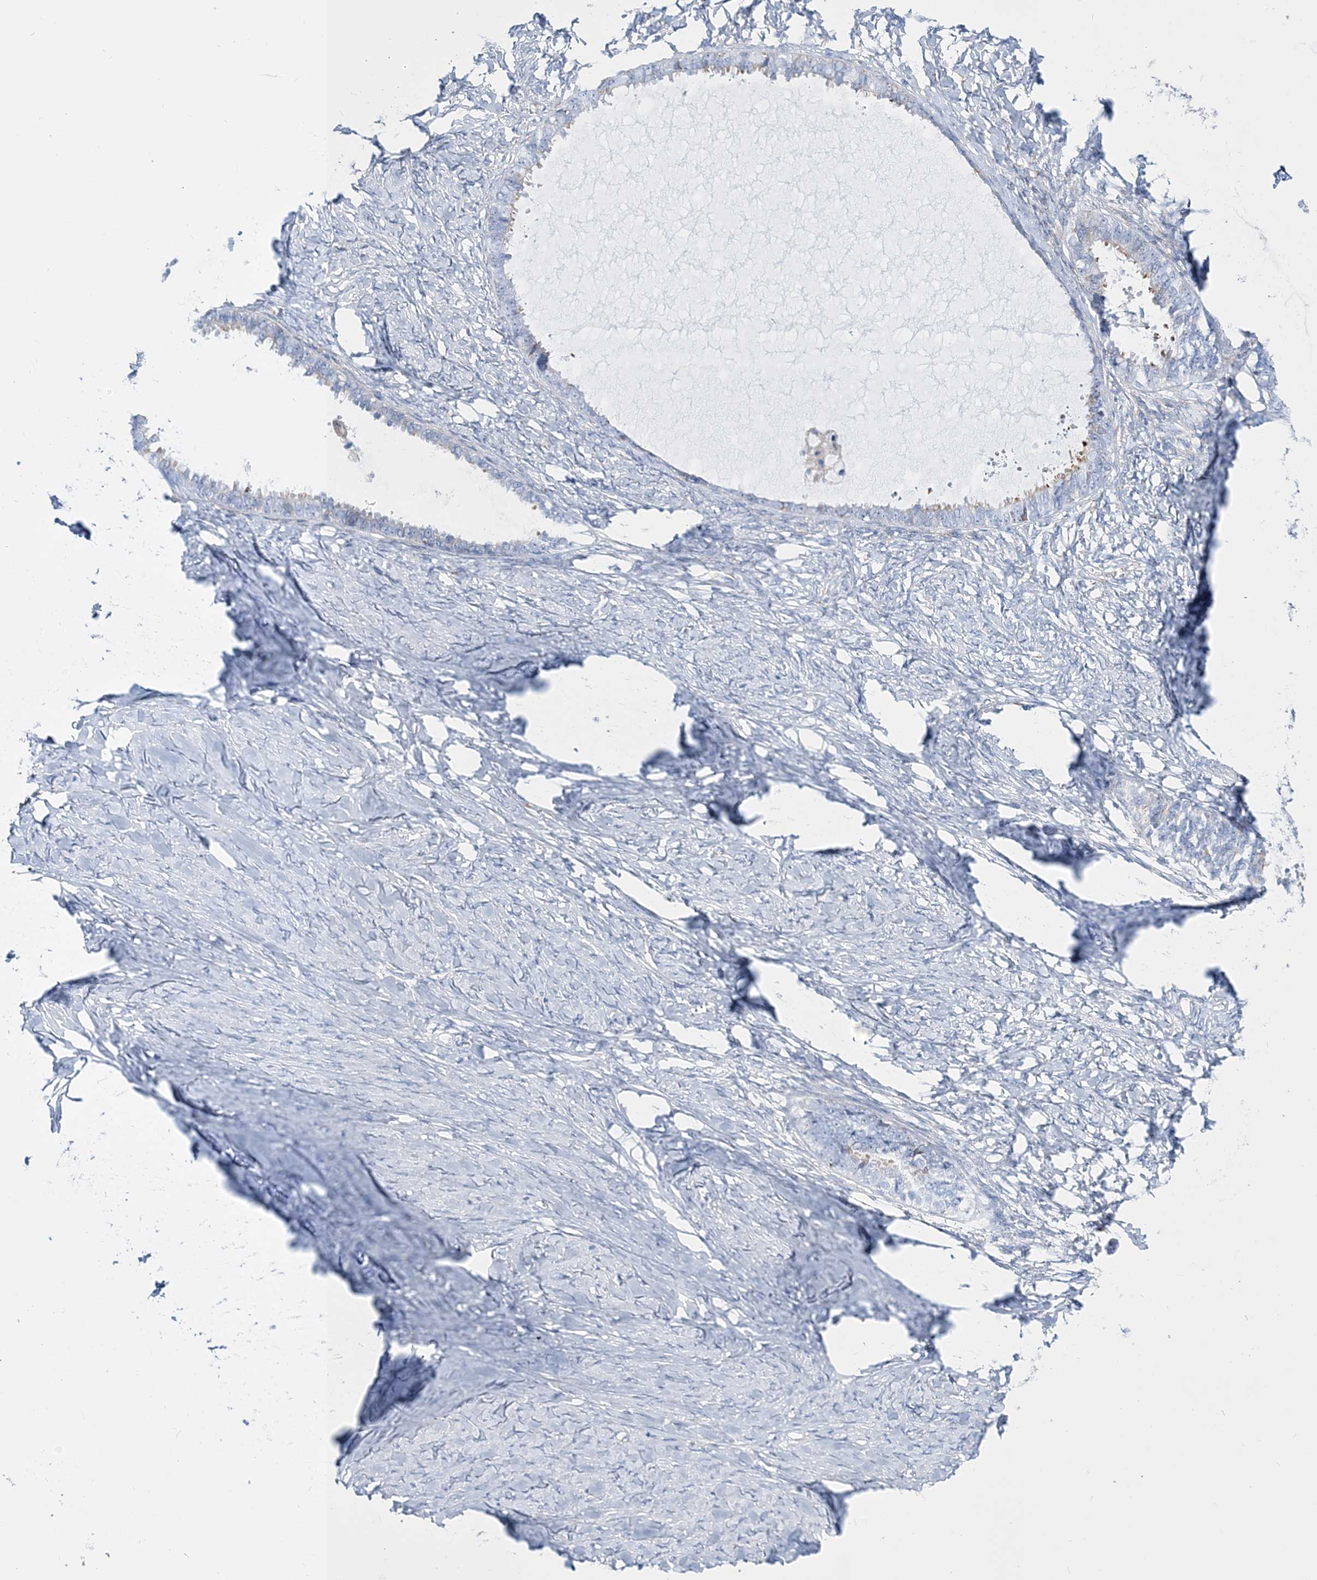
{"staining": {"intensity": "negative", "quantity": "none", "location": "none"}, "tissue": "ovarian cancer", "cell_type": "Tumor cells", "image_type": "cancer", "snomed": [{"axis": "morphology", "description": "Cystadenocarcinoma, serous, NOS"}, {"axis": "topography", "description": "Ovary"}], "caption": "The image displays no staining of tumor cells in ovarian cancer. The staining was performed using DAB (3,3'-diaminobenzidine) to visualize the protein expression in brown, while the nuclei were stained in blue with hematoxylin (Magnification: 20x).", "gene": "TSPYL6", "patient": {"sex": "female", "age": 79}}